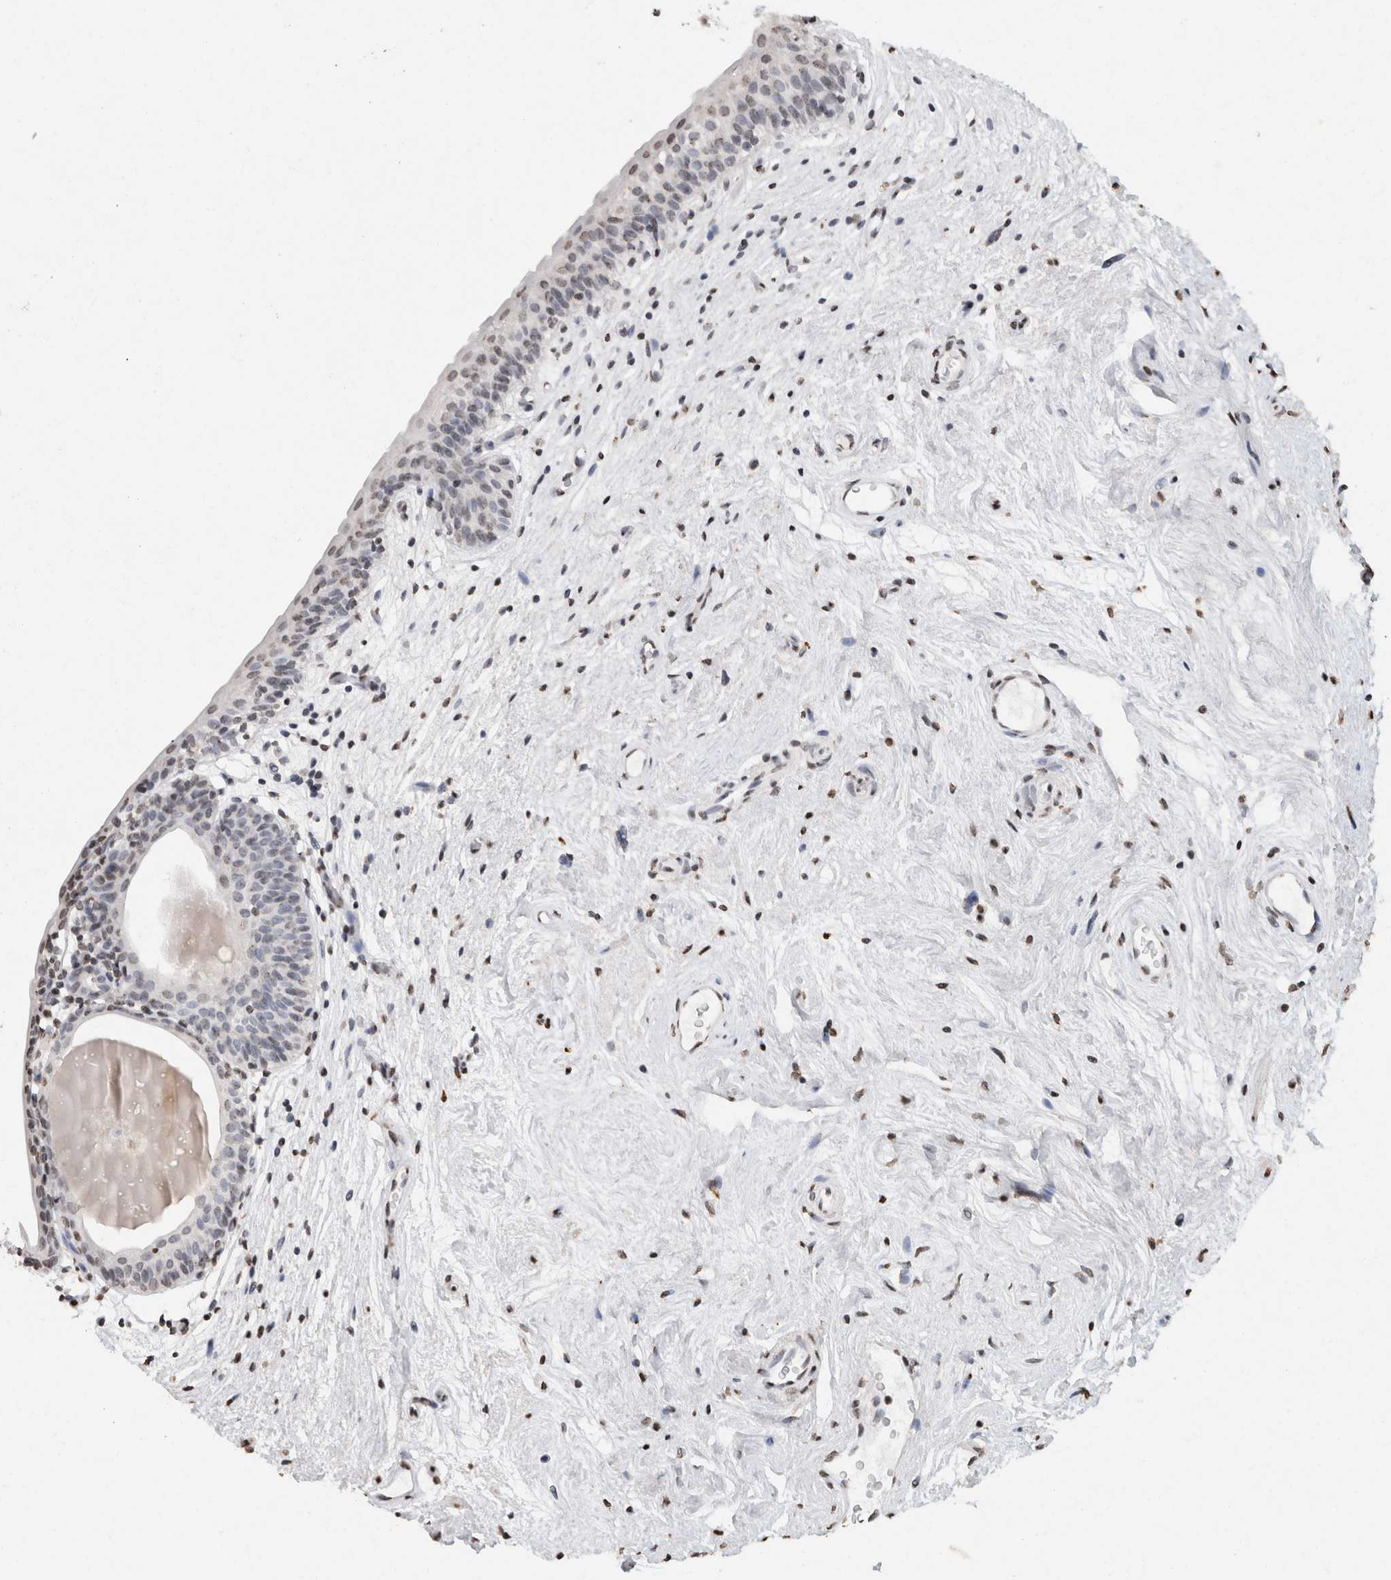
{"staining": {"intensity": "weak", "quantity": "25%-75%", "location": "nuclear"}, "tissue": "urinary bladder", "cell_type": "Urothelial cells", "image_type": "normal", "snomed": [{"axis": "morphology", "description": "Normal tissue, NOS"}, {"axis": "topography", "description": "Urinary bladder"}], "caption": "IHC histopathology image of unremarkable urinary bladder stained for a protein (brown), which exhibits low levels of weak nuclear expression in about 25%-75% of urothelial cells.", "gene": "CNTN1", "patient": {"sex": "male", "age": 83}}